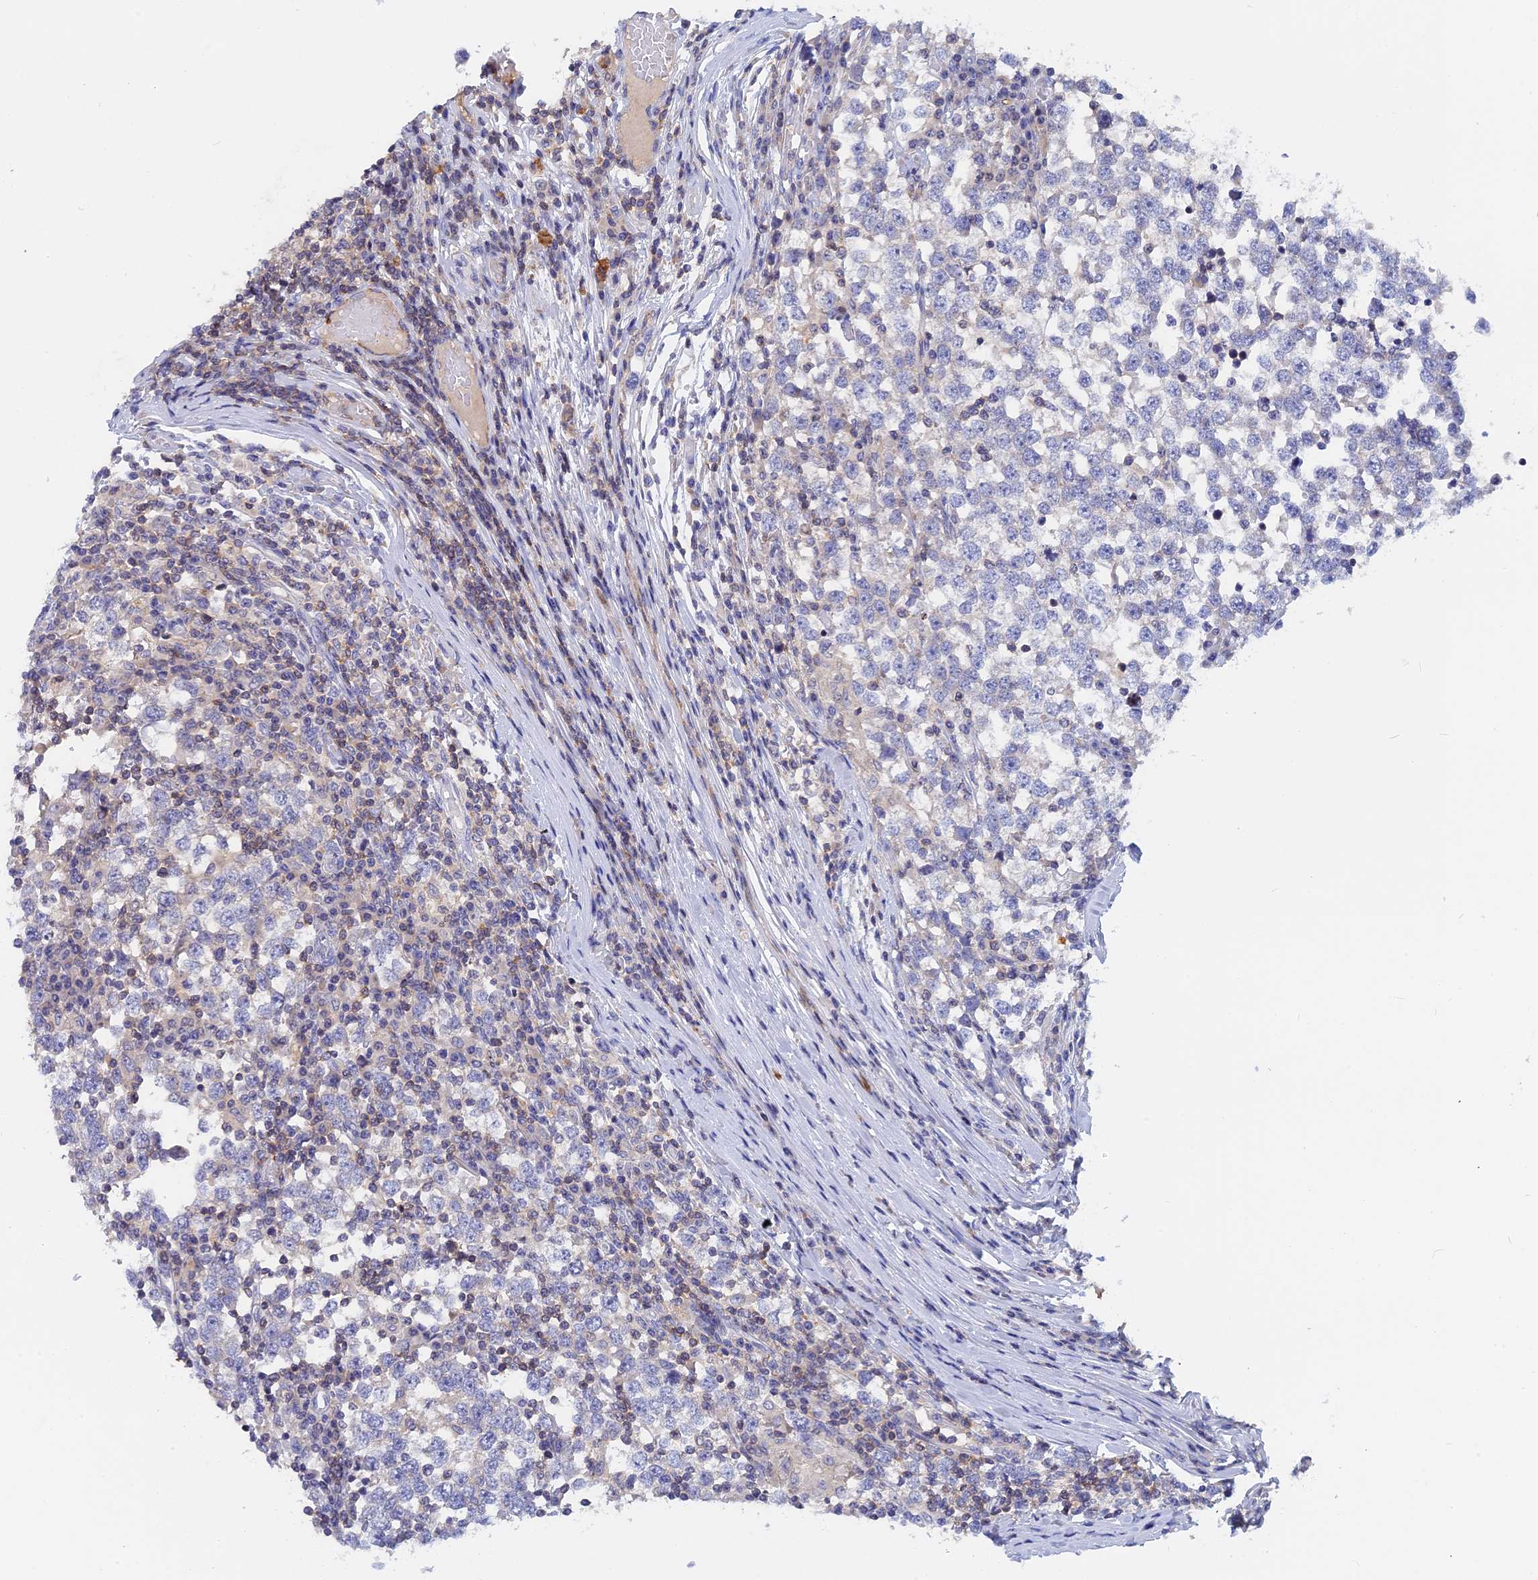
{"staining": {"intensity": "negative", "quantity": "none", "location": "none"}, "tissue": "testis cancer", "cell_type": "Tumor cells", "image_type": "cancer", "snomed": [{"axis": "morphology", "description": "Seminoma, NOS"}, {"axis": "topography", "description": "Testis"}], "caption": "Immunohistochemical staining of seminoma (testis) displays no significant staining in tumor cells.", "gene": "ACP7", "patient": {"sex": "male", "age": 65}}